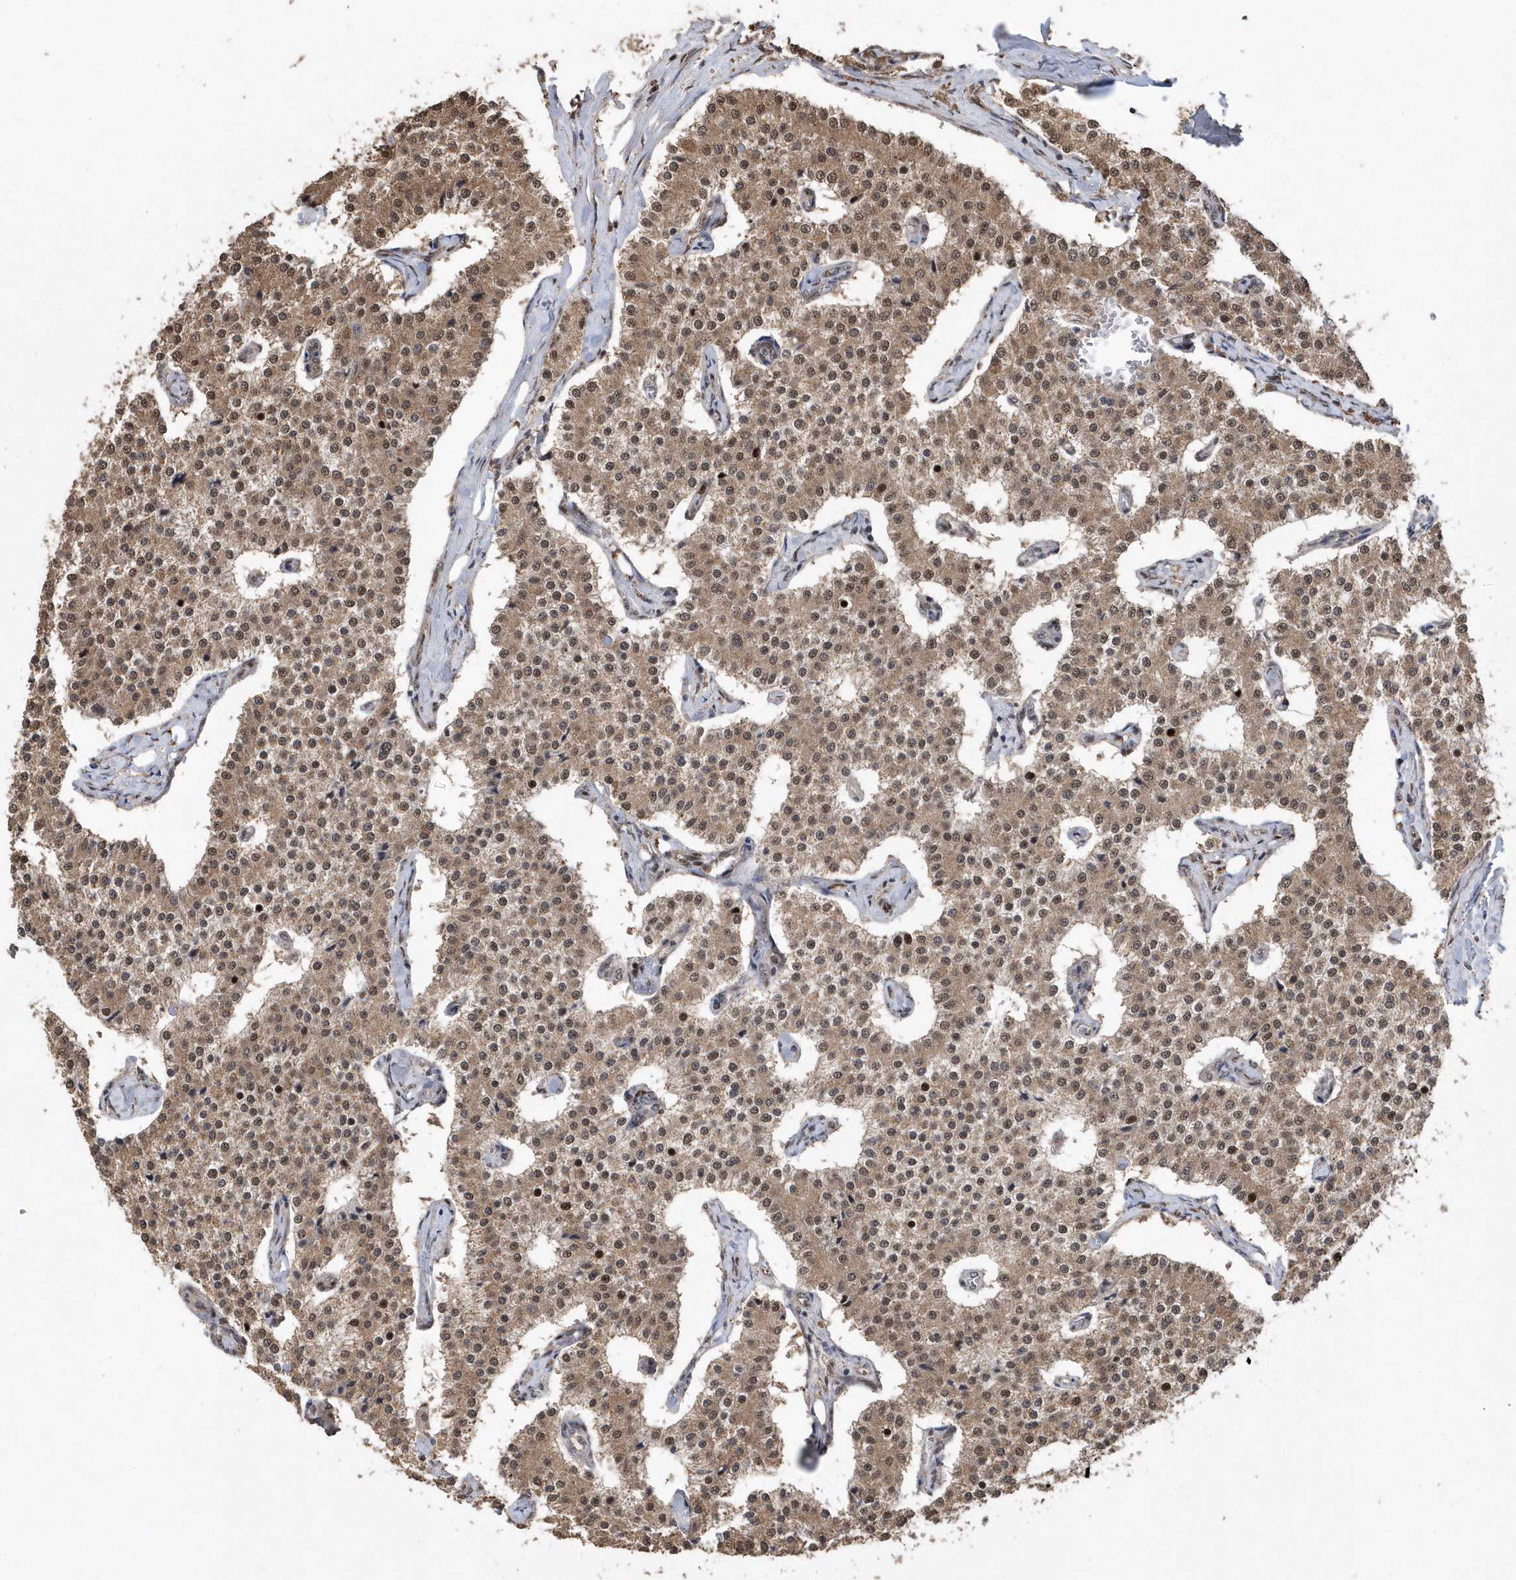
{"staining": {"intensity": "moderate", "quantity": ">75%", "location": "cytoplasmic/membranous,nuclear"}, "tissue": "carcinoid", "cell_type": "Tumor cells", "image_type": "cancer", "snomed": [{"axis": "morphology", "description": "Carcinoid, malignant, NOS"}, {"axis": "topography", "description": "Colon"}], "caption": "Immunohistochemical staining of human malignant carcinoid shows moderate cytoplasmic/membranous and nuclear protein expression in approximately >75% of tumor cells. Ihc stains the protein in brown and the nuclei are stained blue.", "gene": "INTS12", "patient": {"sex": "female", "age": 52}}